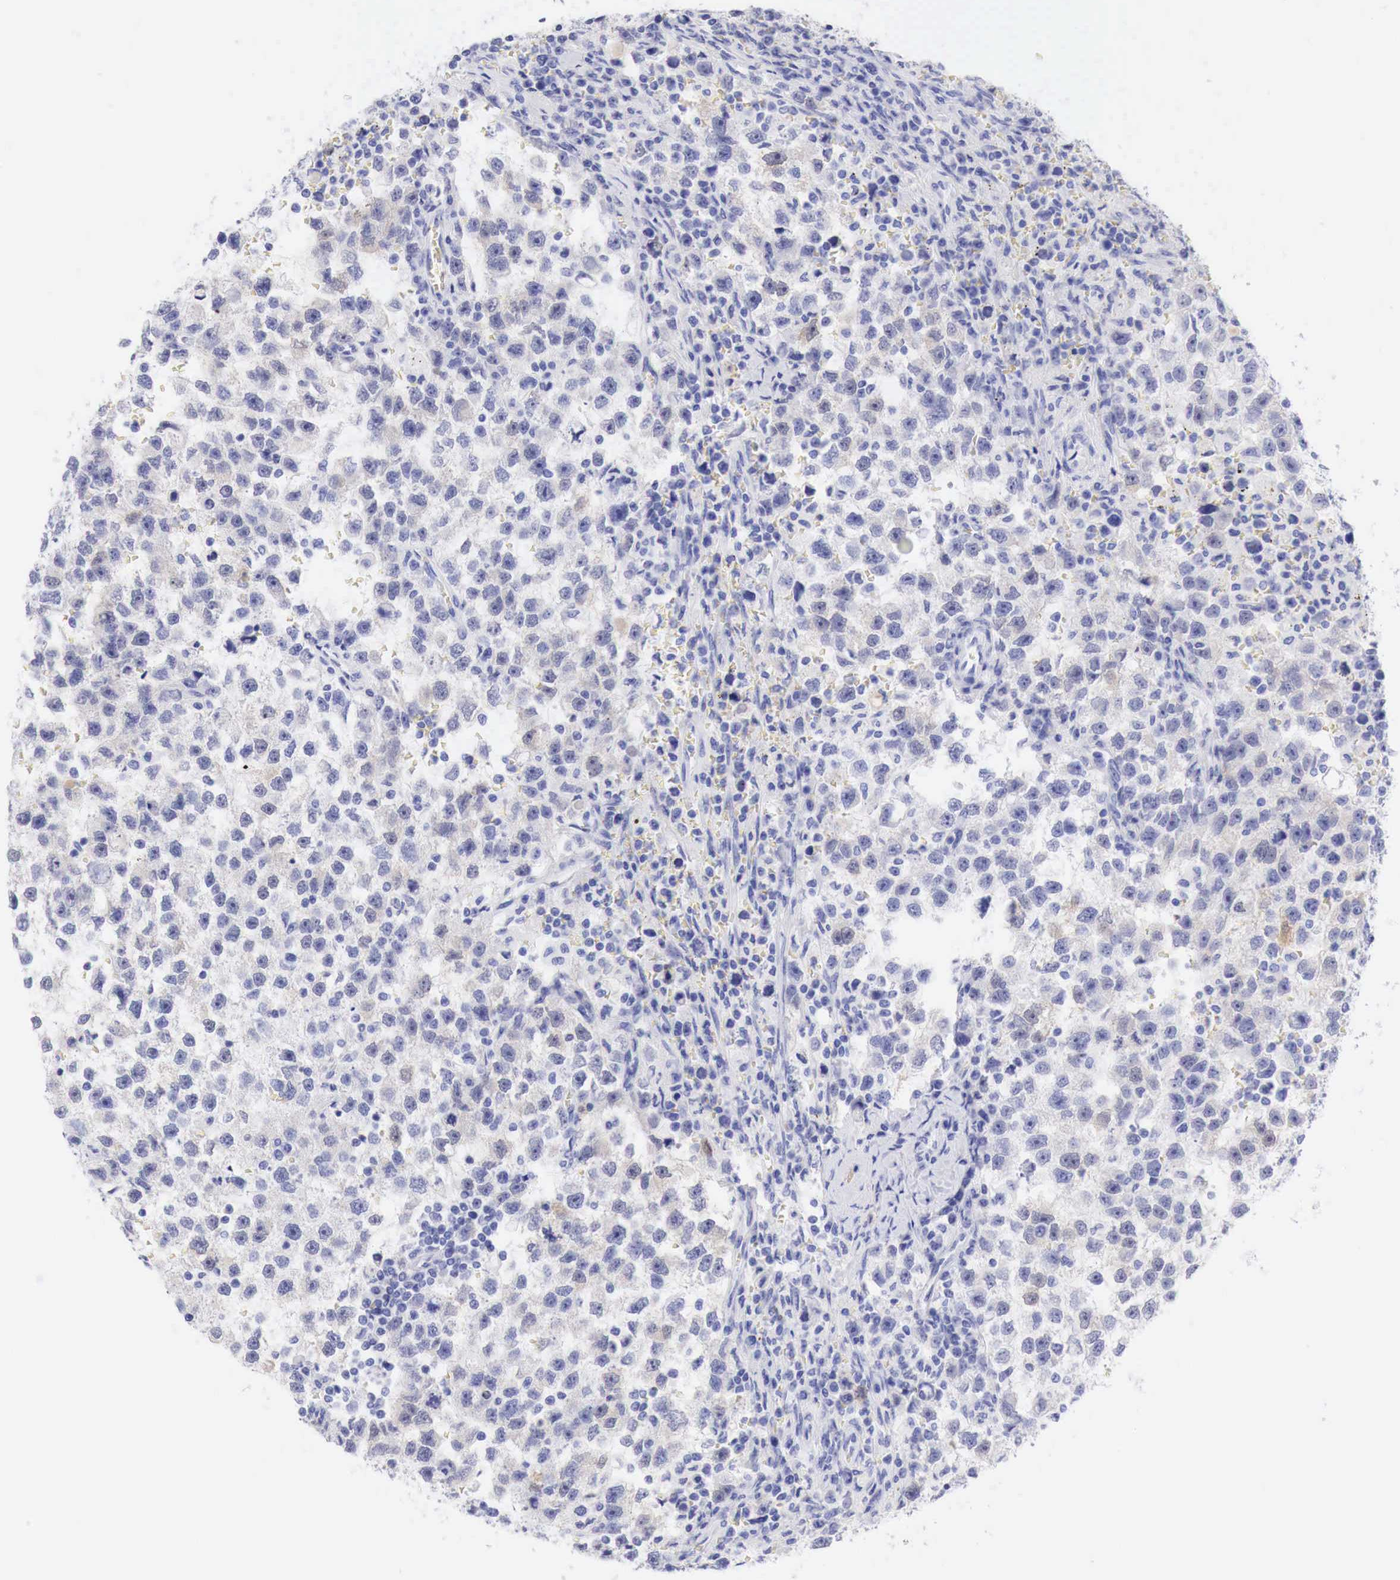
{"staining": {"intensity": "weak", "quantity": "<25%", "location": "cytoplasmic/membranous"}, "tissue": "testis cancer", "cell_type": "Tumor cells", "image_type": "cancer", "snomed": [{"axis": "morphology", "description": "Seminoma, NOS"}, {"axis": "topography", "description": "Testis"}], "caption": "Immunohistochemistry (IHC) of human testis seminoma exhibits no expression in tumor cells.", "gene": "CDKN2A", "patient": {"sex": "male", "age": 33}}